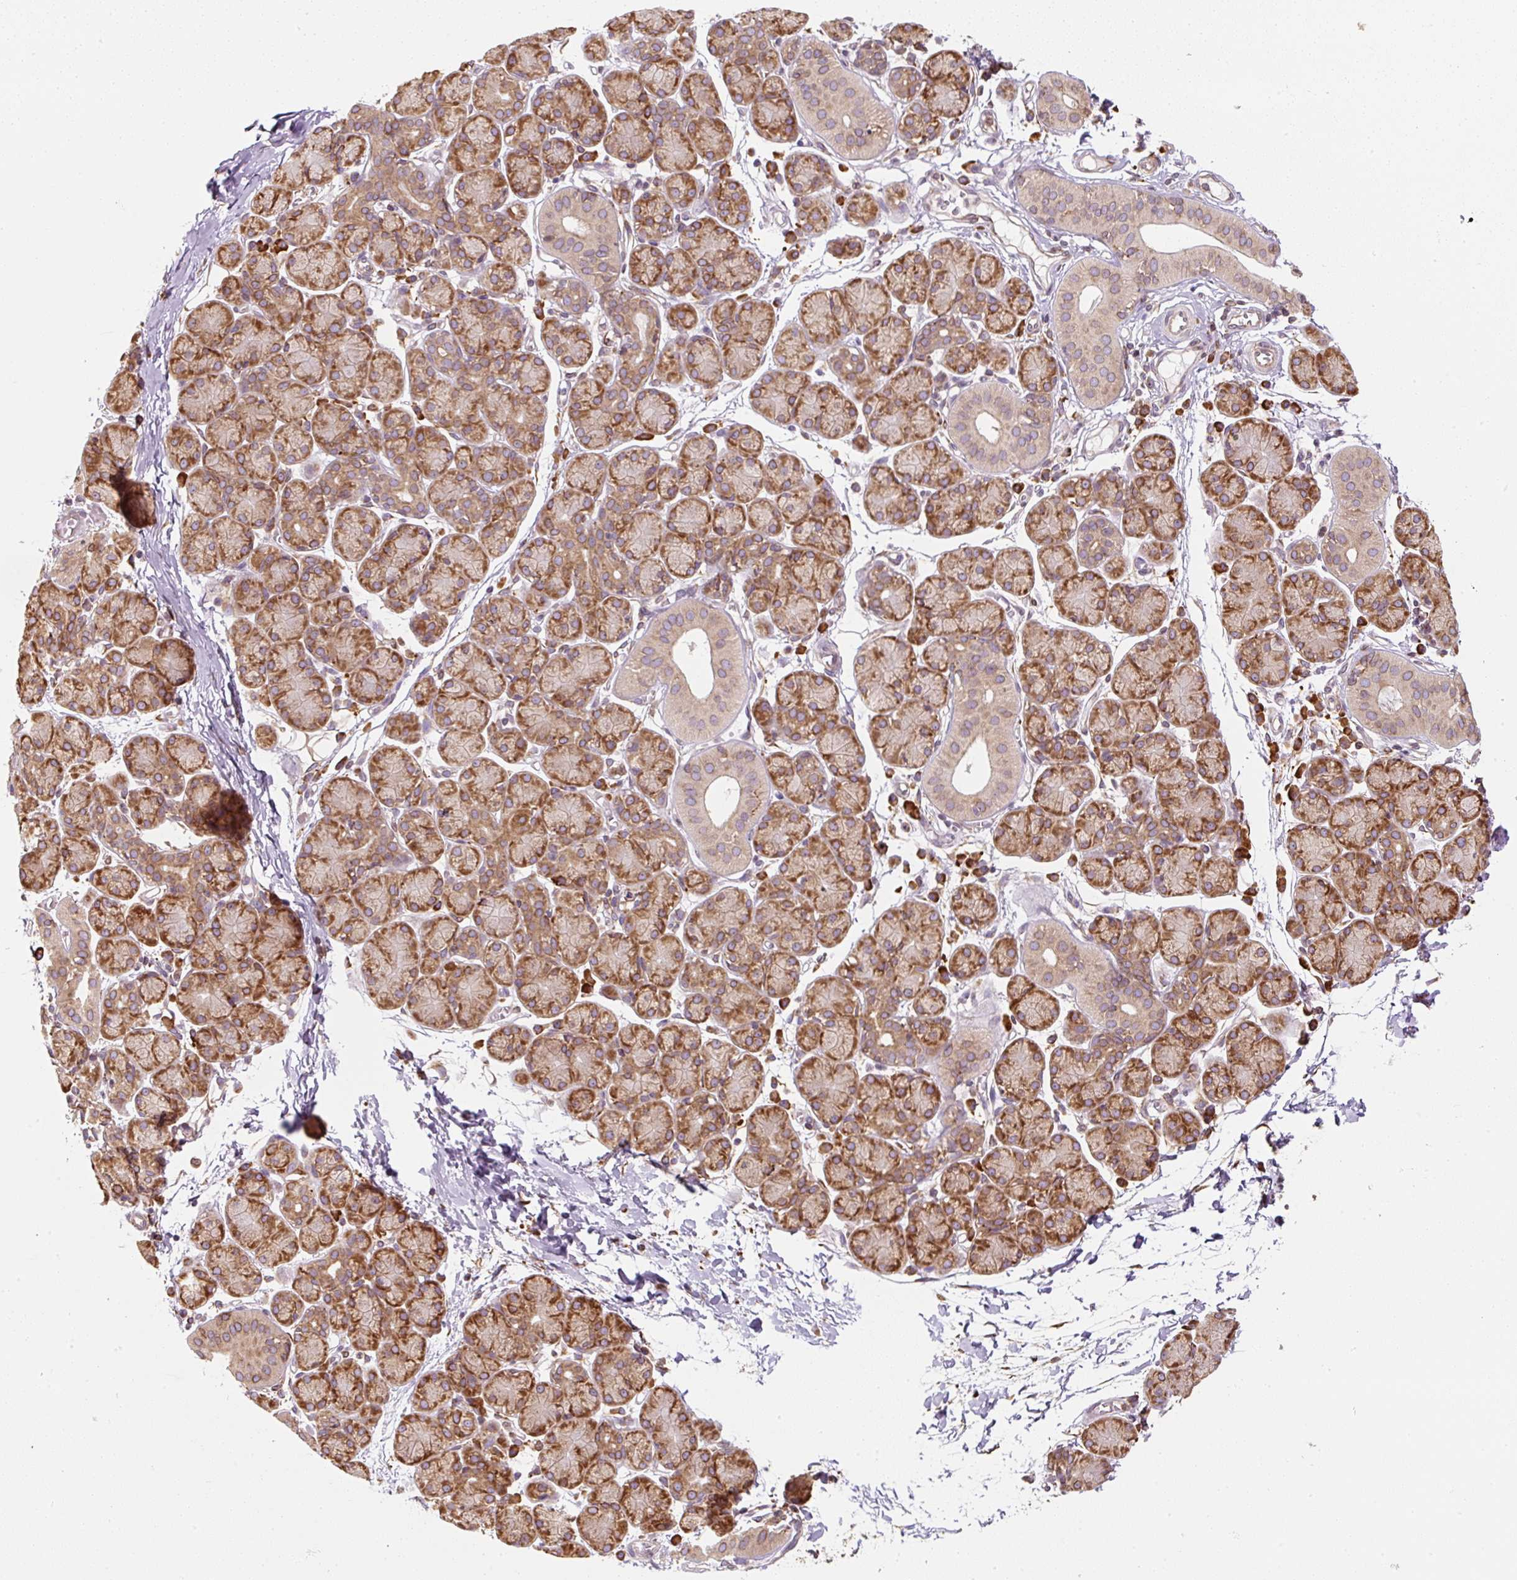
{"staining": {"intensity": "strong", "quantity": ">75%", "location": "cytoplasmic/membranous"}, "tissue": "salivary gland", "cell_type": "Glandular cells", "image_type": "normal", "snomed": [{"axis": "morphology", "description": "Normal tissue, NOS"}, {"axis": "morphology", "description": "Inflammation, NOS"}, {"axis": "topography", "description": "Lymph node"}, {"axis": "topography", "description": "Salivary gland"}], "caption": "This image exhibits IHC staining of benign human salivary gland, with high strong cytoplasmic/membranous positivity in about >75% of glandular cells.", "gene": "PRKCSH", "patient": {"sex": "male", "age": 3}}